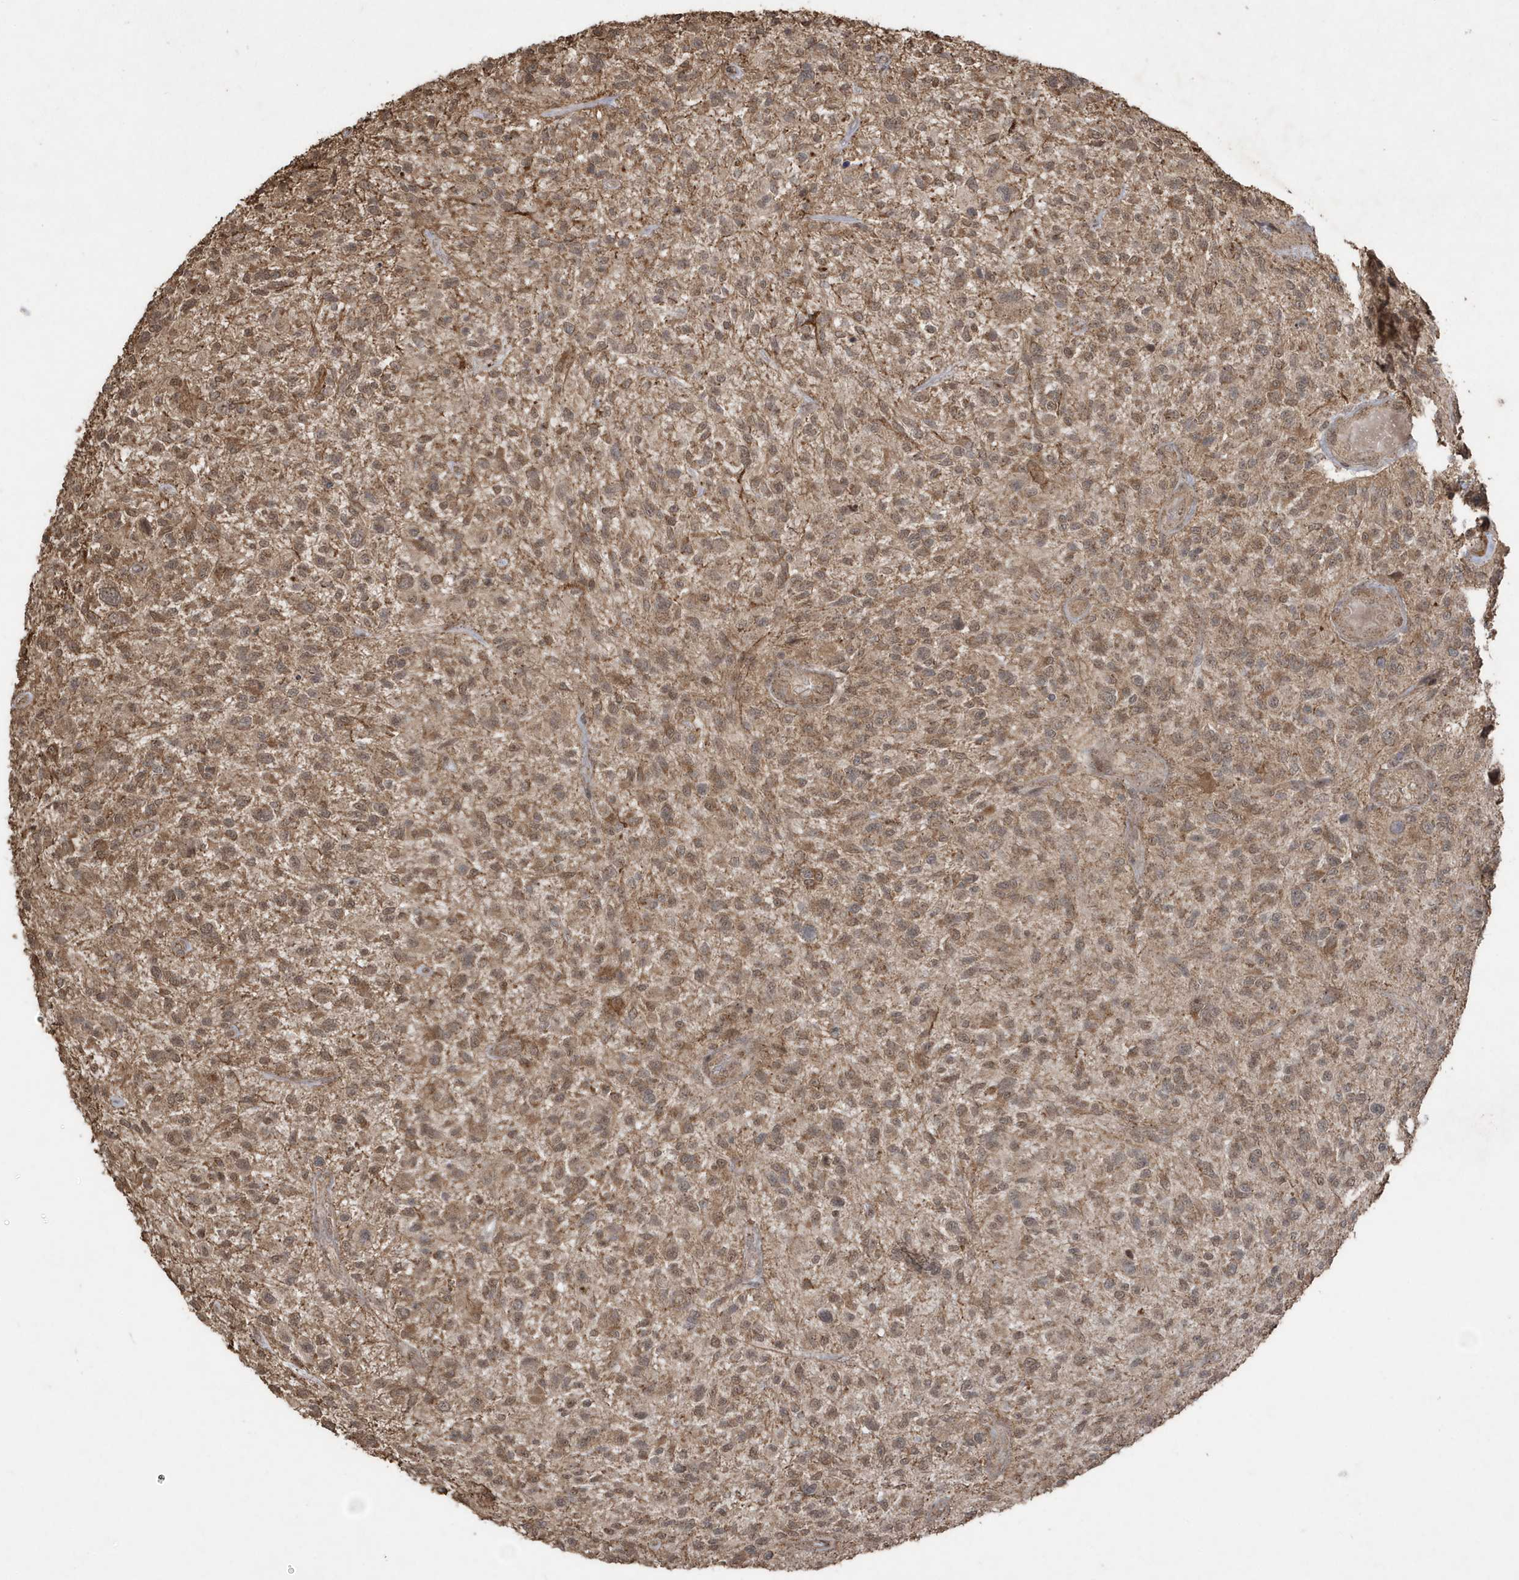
{"staining": {"intensity": "moderate", "quantity": ">75%", "location": "cytoplasmic/membranous,nuclear"}, "tissue": "glioma", "cell_type": "Tumor cells", "image_type": "cancer", "snomed": [{"axis": "morphology", "description": "Glioma, malignant, High grade"}, {"axis": "topography", "description": "Brain"}], "caption": "The histopathology image exhibits immunohistochemical staining of malignant glioma (high-grade). There is moderate cytoplasmic/membranous and nuclear expression is appreciated in about >75% of tumor cells. (DAB (3,3'-diaminobenzidine) = brown stain, brightfield microscopy at high magnification).", "gene": "PAXBP1", "patient": {"sex": "male", "age": 47}}